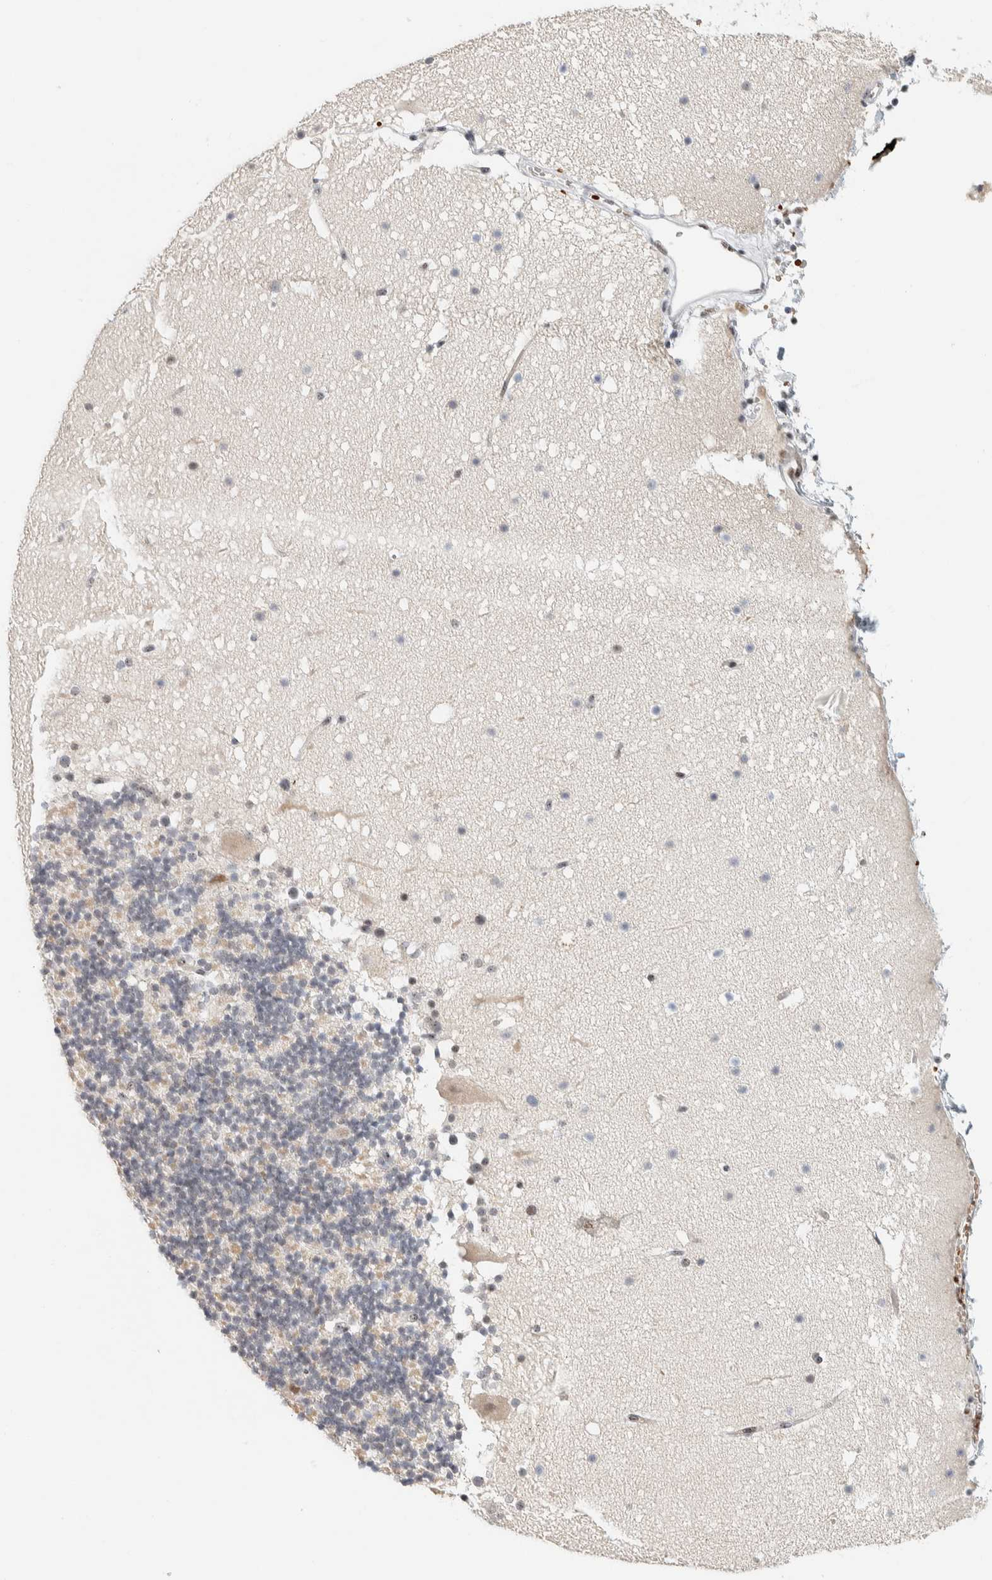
{"staining": {"intensity": "weak", "quantity": "<25%", "location": "nuclear"}, "tissue": "cerebellum", "cell_type": "Cells in granular layer", "image_type": "normal", "snomed": [{"axis": "morphology", "description": "Normal tissue, NOS"}, {"axis": "topography", "description": "Cerebellum"}], "caption": "Immunohistochemistry (IHC) image of normal human cerebellum stained for a protein (brown), which demonstrates no positivity in cells in granular layer. (DAB (3,3'-diaminobenzidine) IHC, high magnification).", "gene": "ZBTB2", "patient": {"sex": "male", "age": 57}}